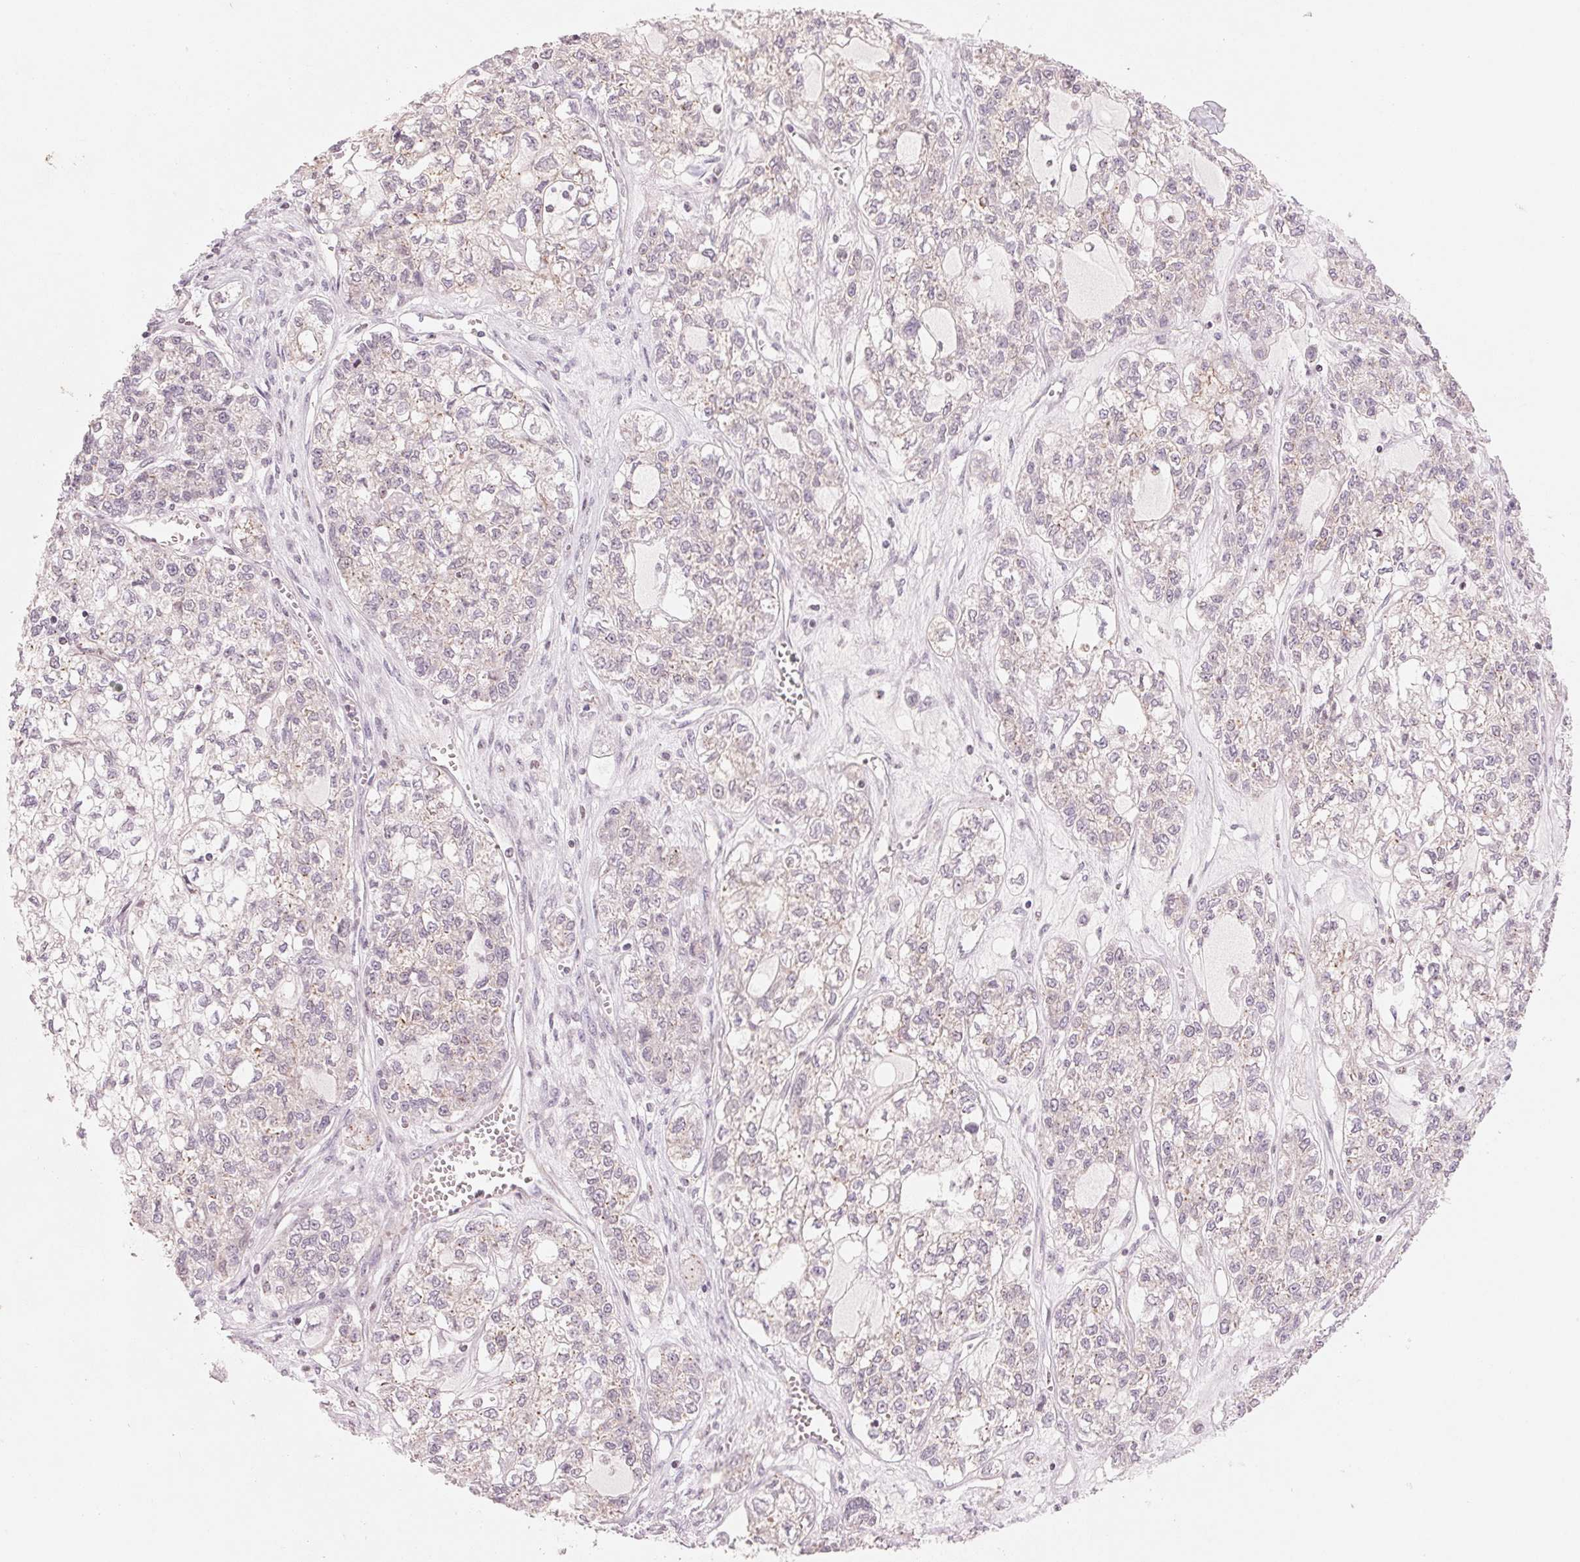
{"staining": {"intensity": "negative", "quantity": "none", "location": "none"}, "tissue": "ovarian cancer", "cell_type": "Tumor cells", "image_type": "cancer", "snomed": [{"axis": "morphology", "description": "Carcinoma, endometroid"}, {"axis": "topography", "description": "Ovary"}], "caption": "This is an IHC image of human ovarian cancer (endometroid carcinoma). There is no staining in tumor cells.", "gene": "SLC17A4", "patient": {"sex": "female", "age": 64}}